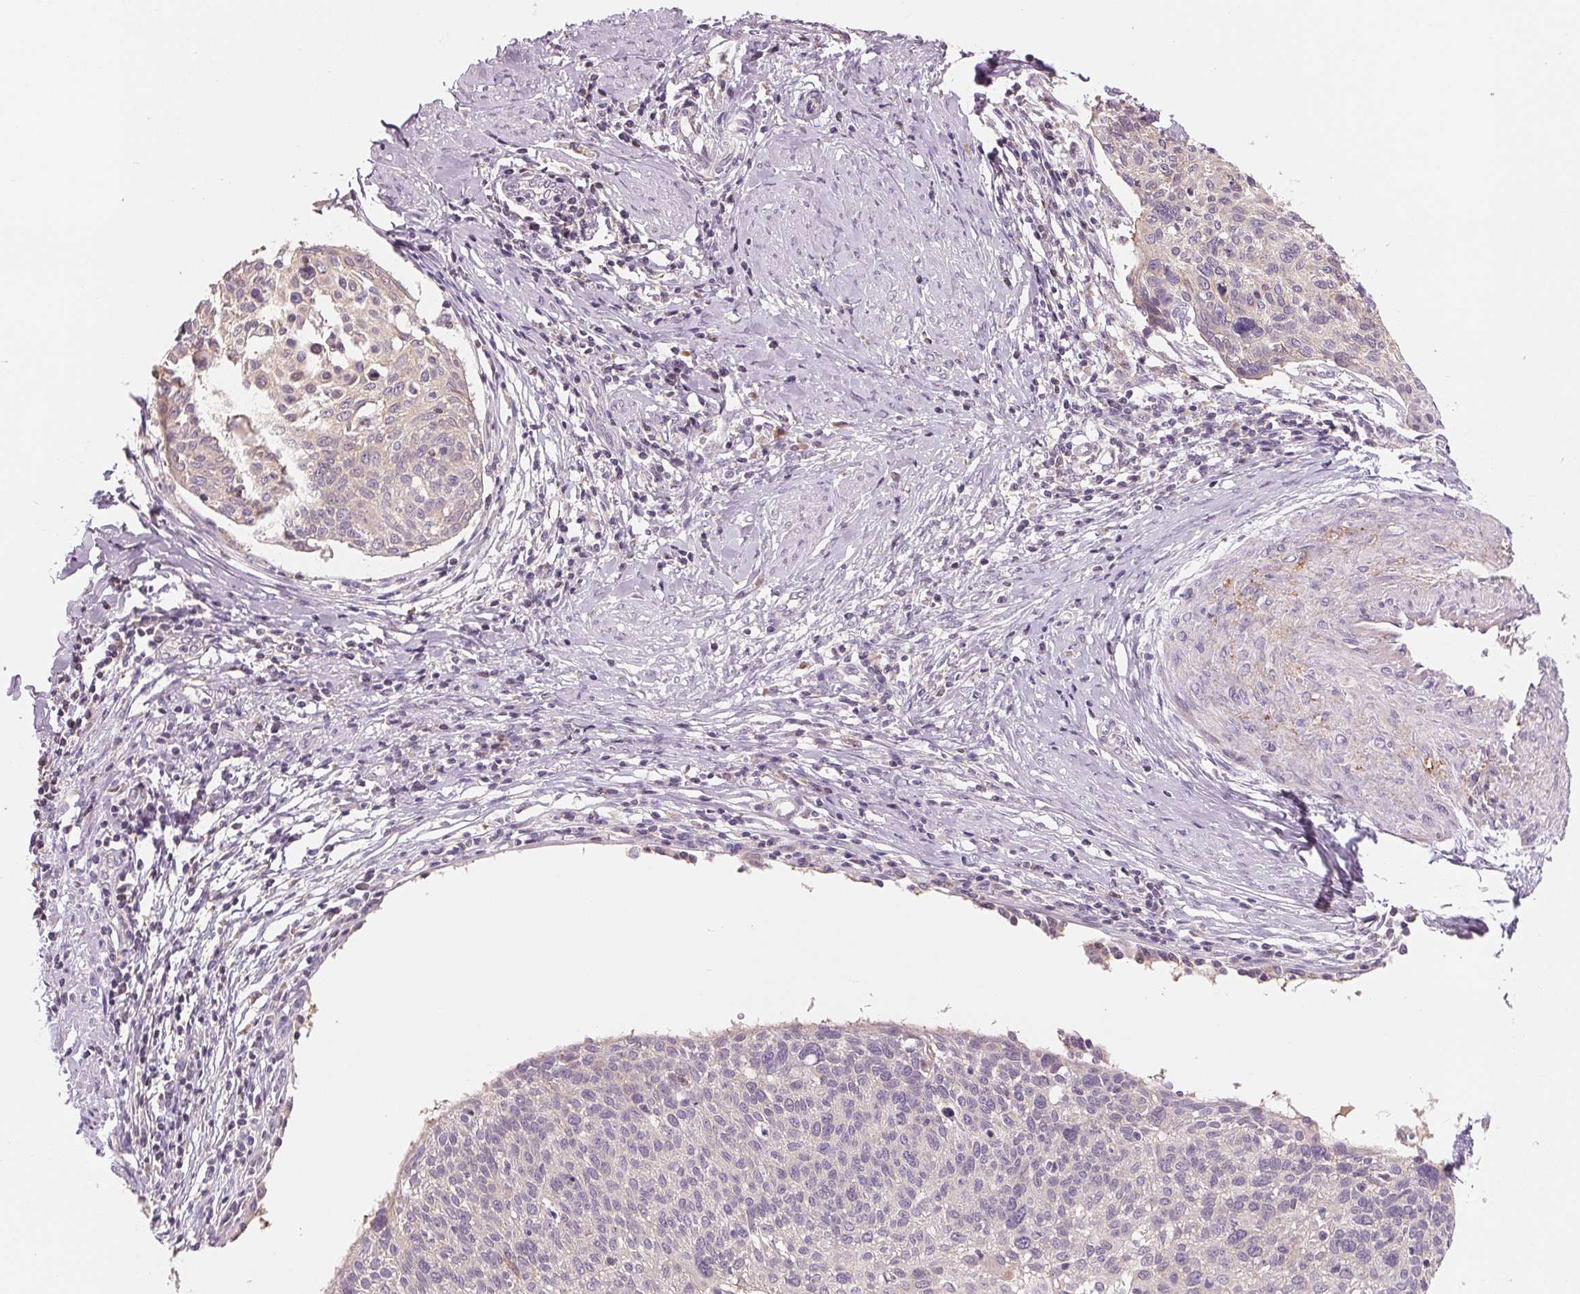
{"staining": {"intensity": "negative", "quantity": "none", "location": "none"}, "tissue": "cervical cancer", "cell_type": "Tumor cells", "image_type": "cancer", "snomed": [{"axis": "morphology", "description": "Squamous cell carcinoma, NOS"}, {"axis": "topography", "description": "Cervix"}], "caption": "This is a photomicrograph of immunohistochemistry staining of cervical squamous cell carcinoma, which shows no expression in tumor cells.", "gene": "VTCN1", "patient": {"sex": "female", "age": 49}}